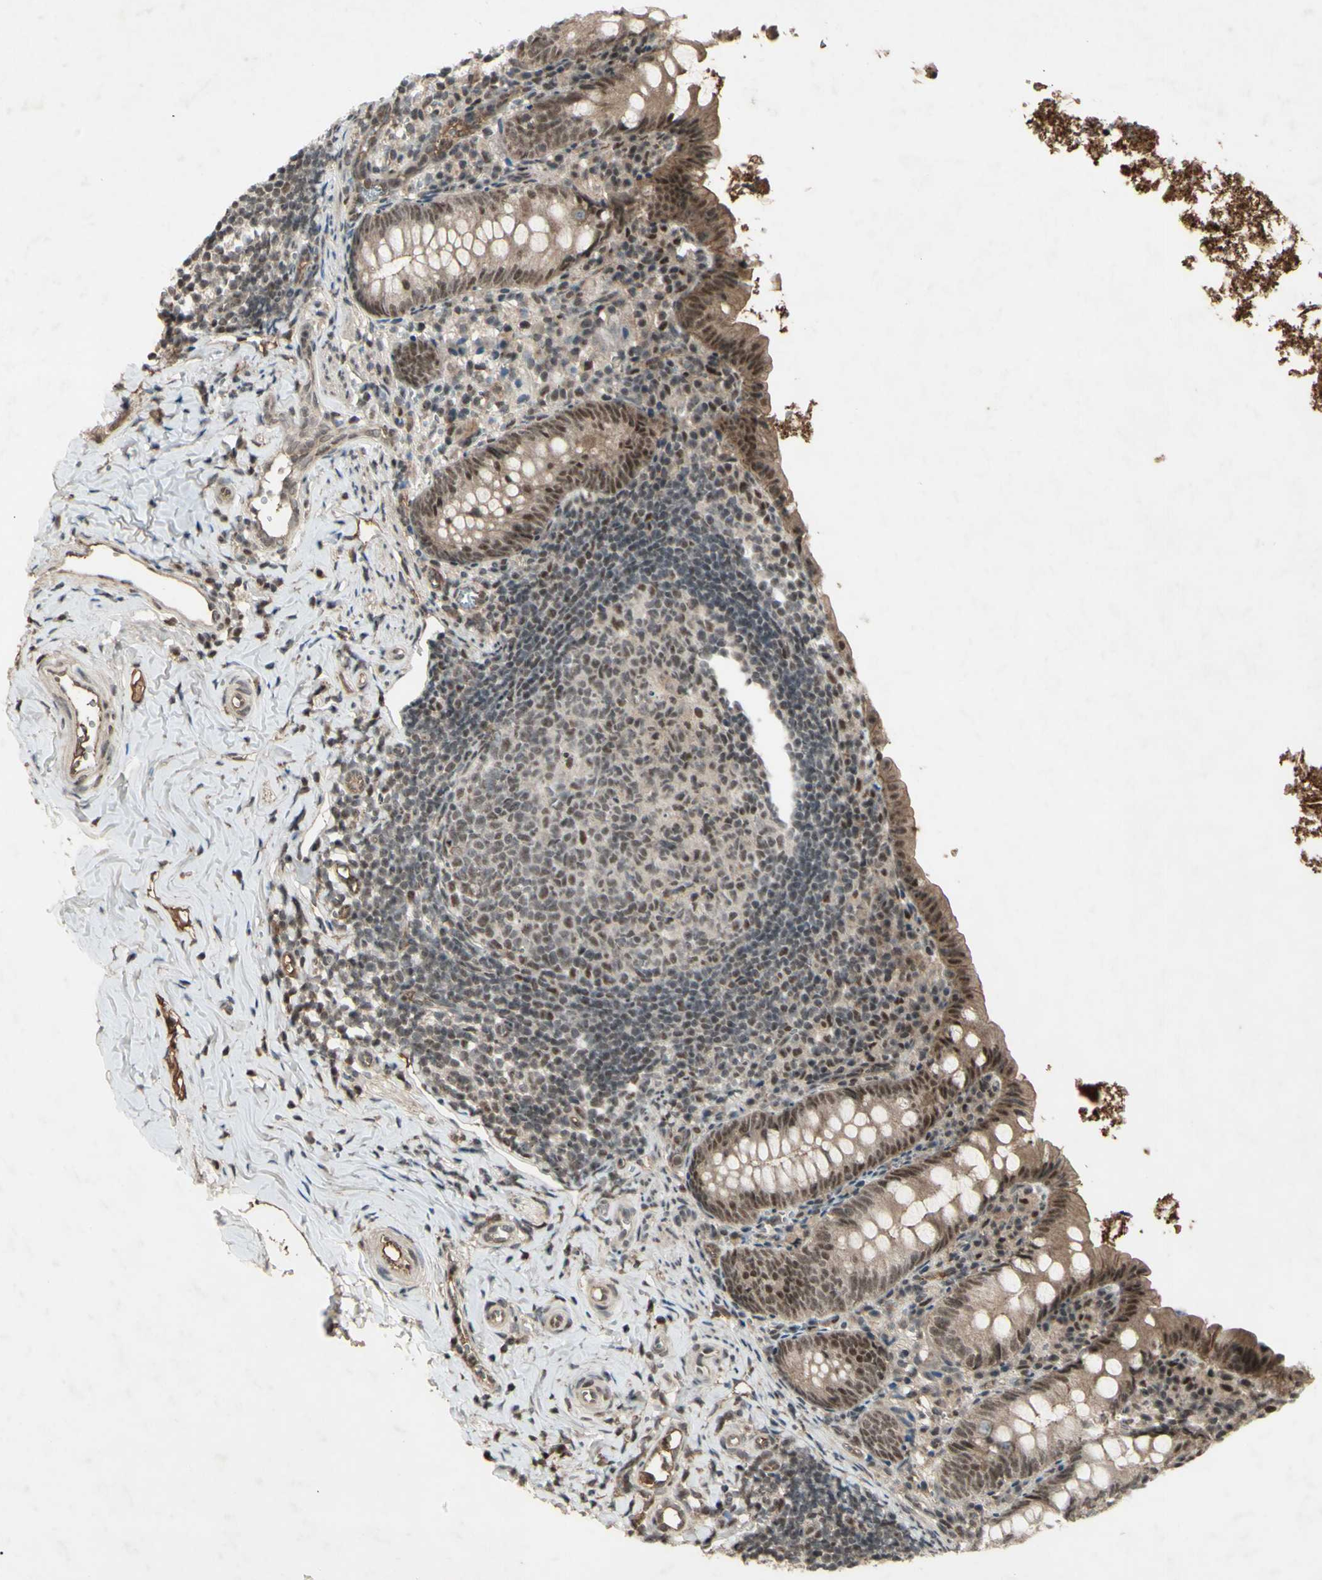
{"staining": {"intensity": "moderate", "quantity": ">75%", "location": "cytoplasmic/membranous,nuclear"}, "tissue": "appendix", "cell_type": "Glandular cells", "image_type": "normal", "snomed": [{"axis": "morphology", "description": "Normal tissue, NOS"}, {"axis": "topography", "description": "Appendix"}], "caption": "Brown immunohistochemical staining in unremarkable human appendix demonstrates moderate cytoplasmic/membranous,nuclear expression in approximately >75% of glandular cells. (IHC, brightfield microscopy, high magnification).", "gene": "SNW1", "patient": {"sex": "female", "age": 10}}